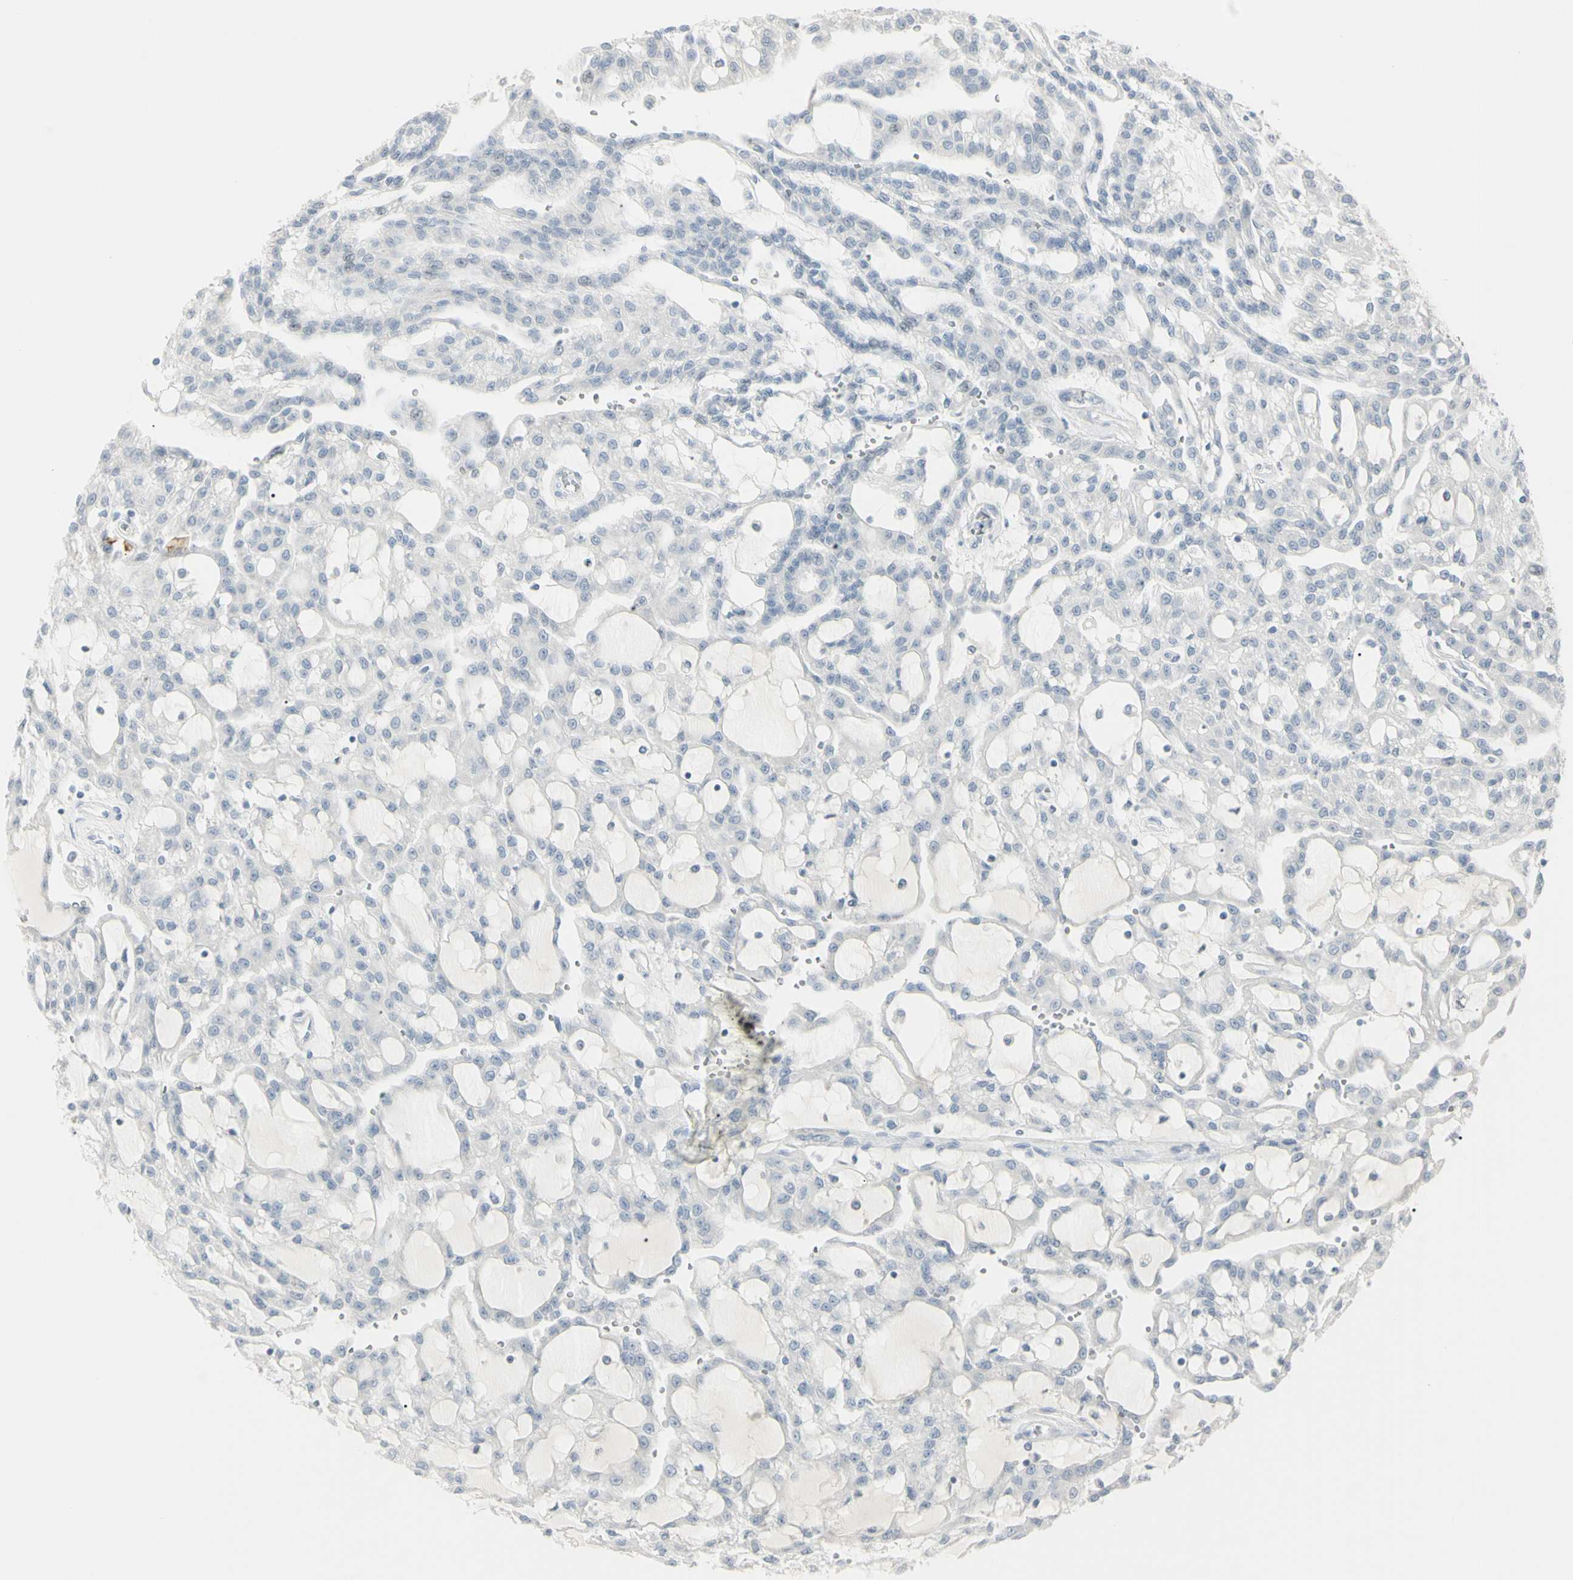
{"staining": {"intensity": "negative", "quantity": "none", "location": "none"}, "tissue": "renal cancer", "cell_type": "Tumor cells", "image_type": "cancer", "snomed": [{"axis": "morphology", "description": "Adenocarcinoma, NOS"}, {"axis": "topography", "description": "Kidney"}], "caption": "Histopathology image shows no protein positivity in tumor cells of renal cancer tissue.", "gene": "PIP", "patient": {"sex": "male", "age": 63}}